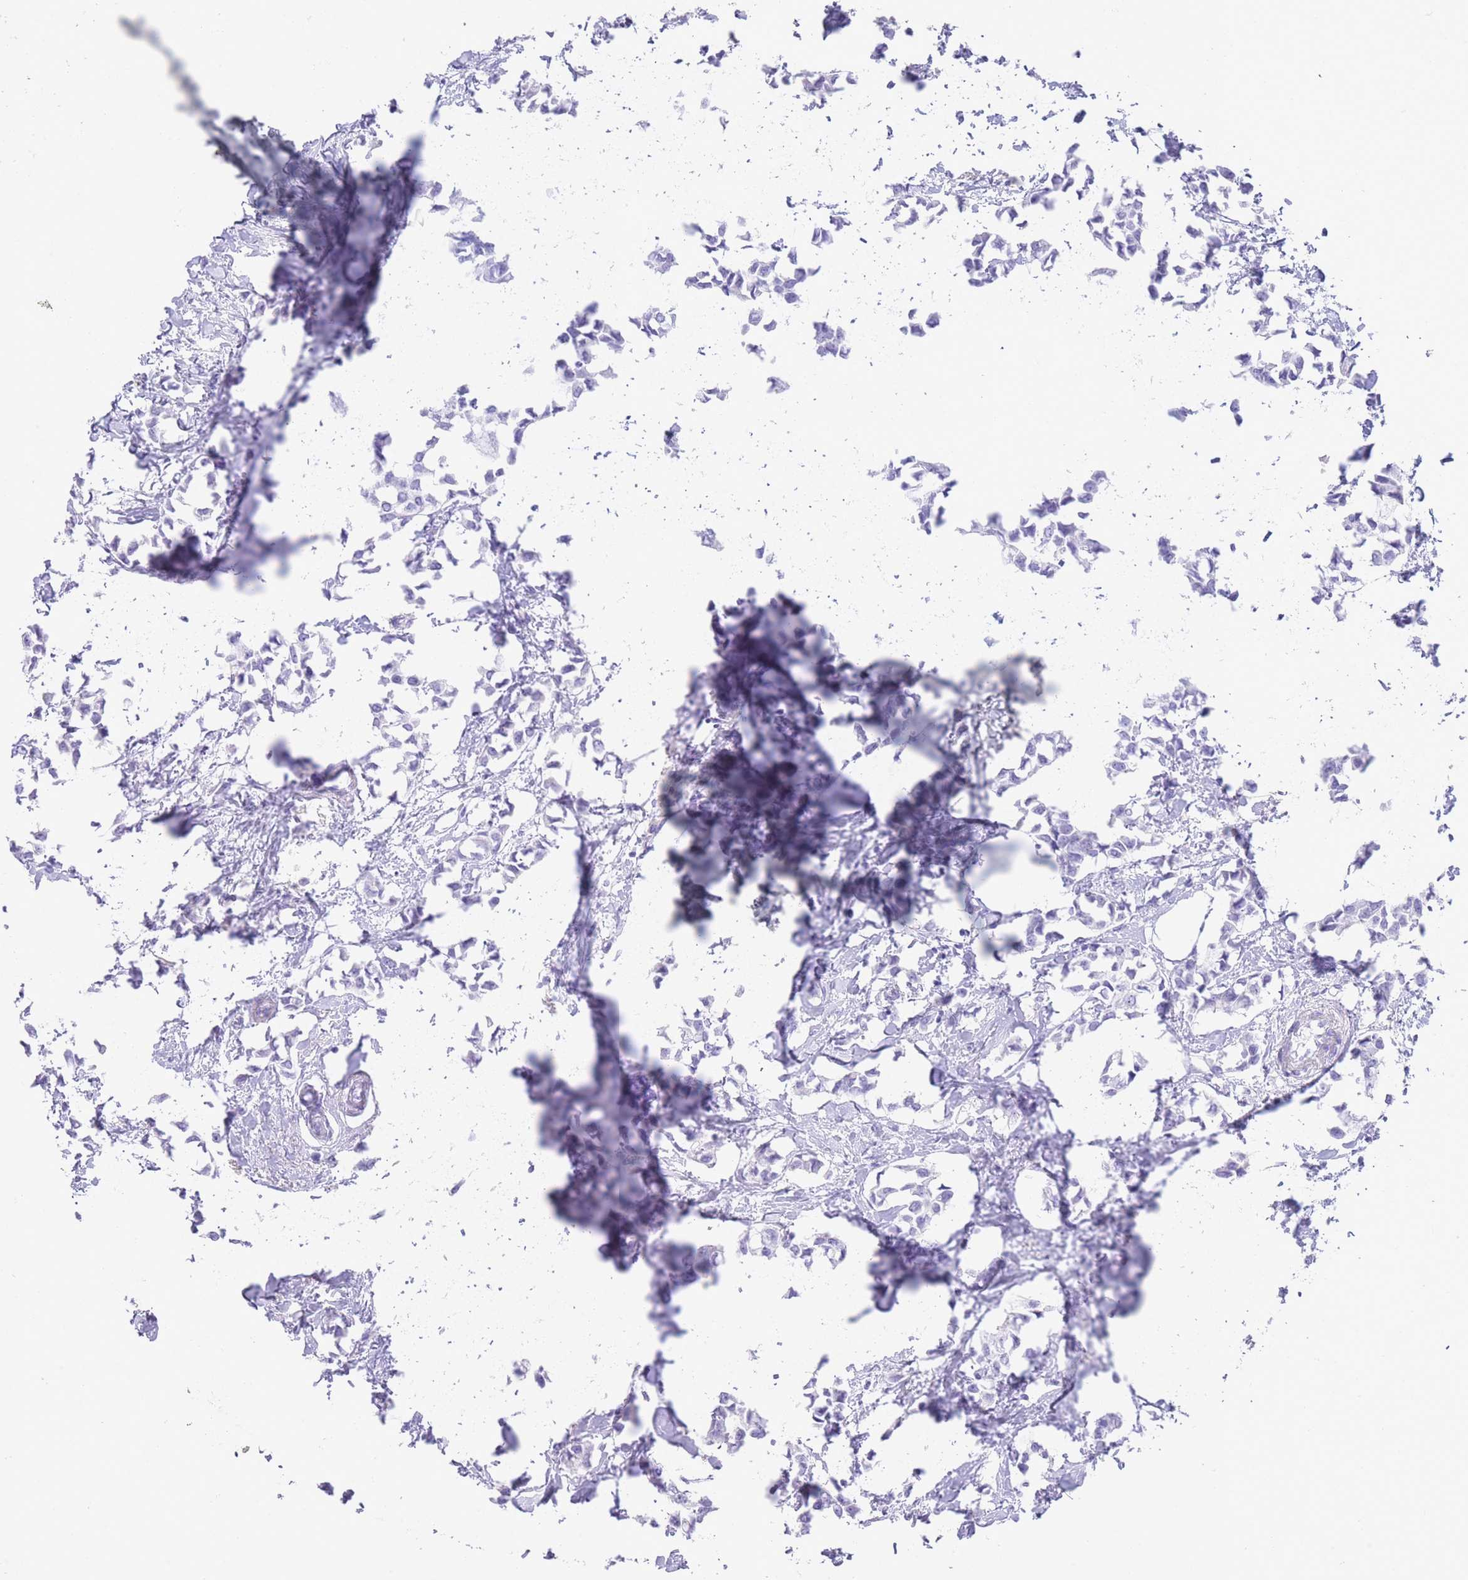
{"staining": {"intensity": "negative", "quantity": "none", "location": "none"}, "tissue": "breast cancer", "cell_type": "Tumor cells", "image_type": "cancer", "snomed": [{"axis": "morphology", "description": "Duct carcinoma"}, {"axis": "topography", "description": "Breast"}], "caption": "A high-resolution histopathology image shows immunohistochemistry (IHC) staining of breast cancer (invasive ductal carcinoma), which shows no significant staining in tumor cells.", "gene": "ELOA2", "patient": {"sex": "female", "age": 73}}